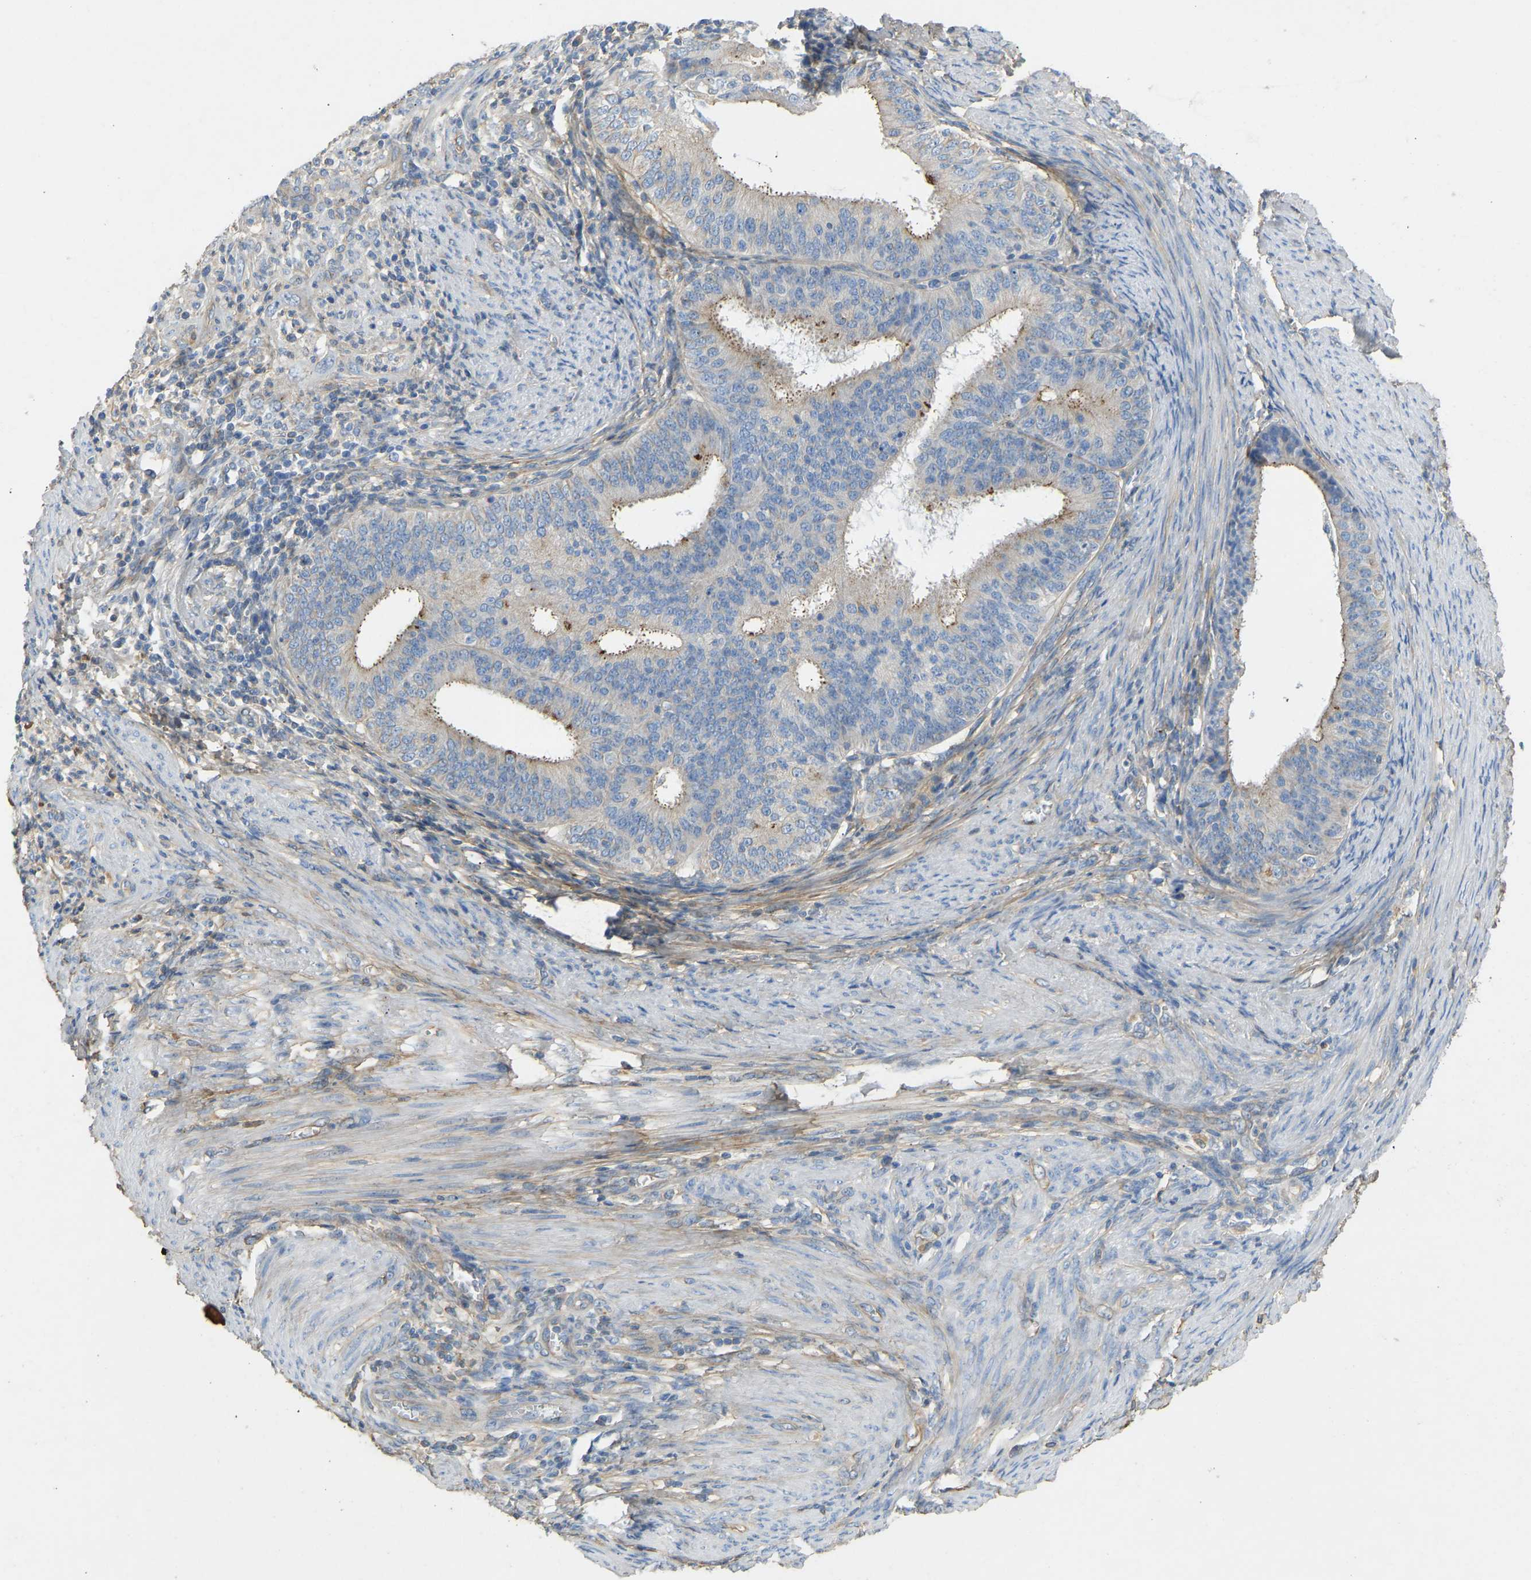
{"staining": {"intensity": "moderate", "quantity": "<25%", "location": "cytoplasmic/membranous"}, "tissue": "endometrial cancer", "cell_type": "Tumor cells", "image_type": "cancer", "snomed": [{"axis": "morphology", "description": "Adenocarcinoma, NOS"}, {"axis": "topography", "description": "Endometrium"}], "caption": "Human endometrial cancer stained with a brown dye demonstrates moderate cytoplasmic/membranous positive staining in approximately <25% of tumor cells.", "gene": "TECTA", "patient": {"sex": "female", "age": 70}}